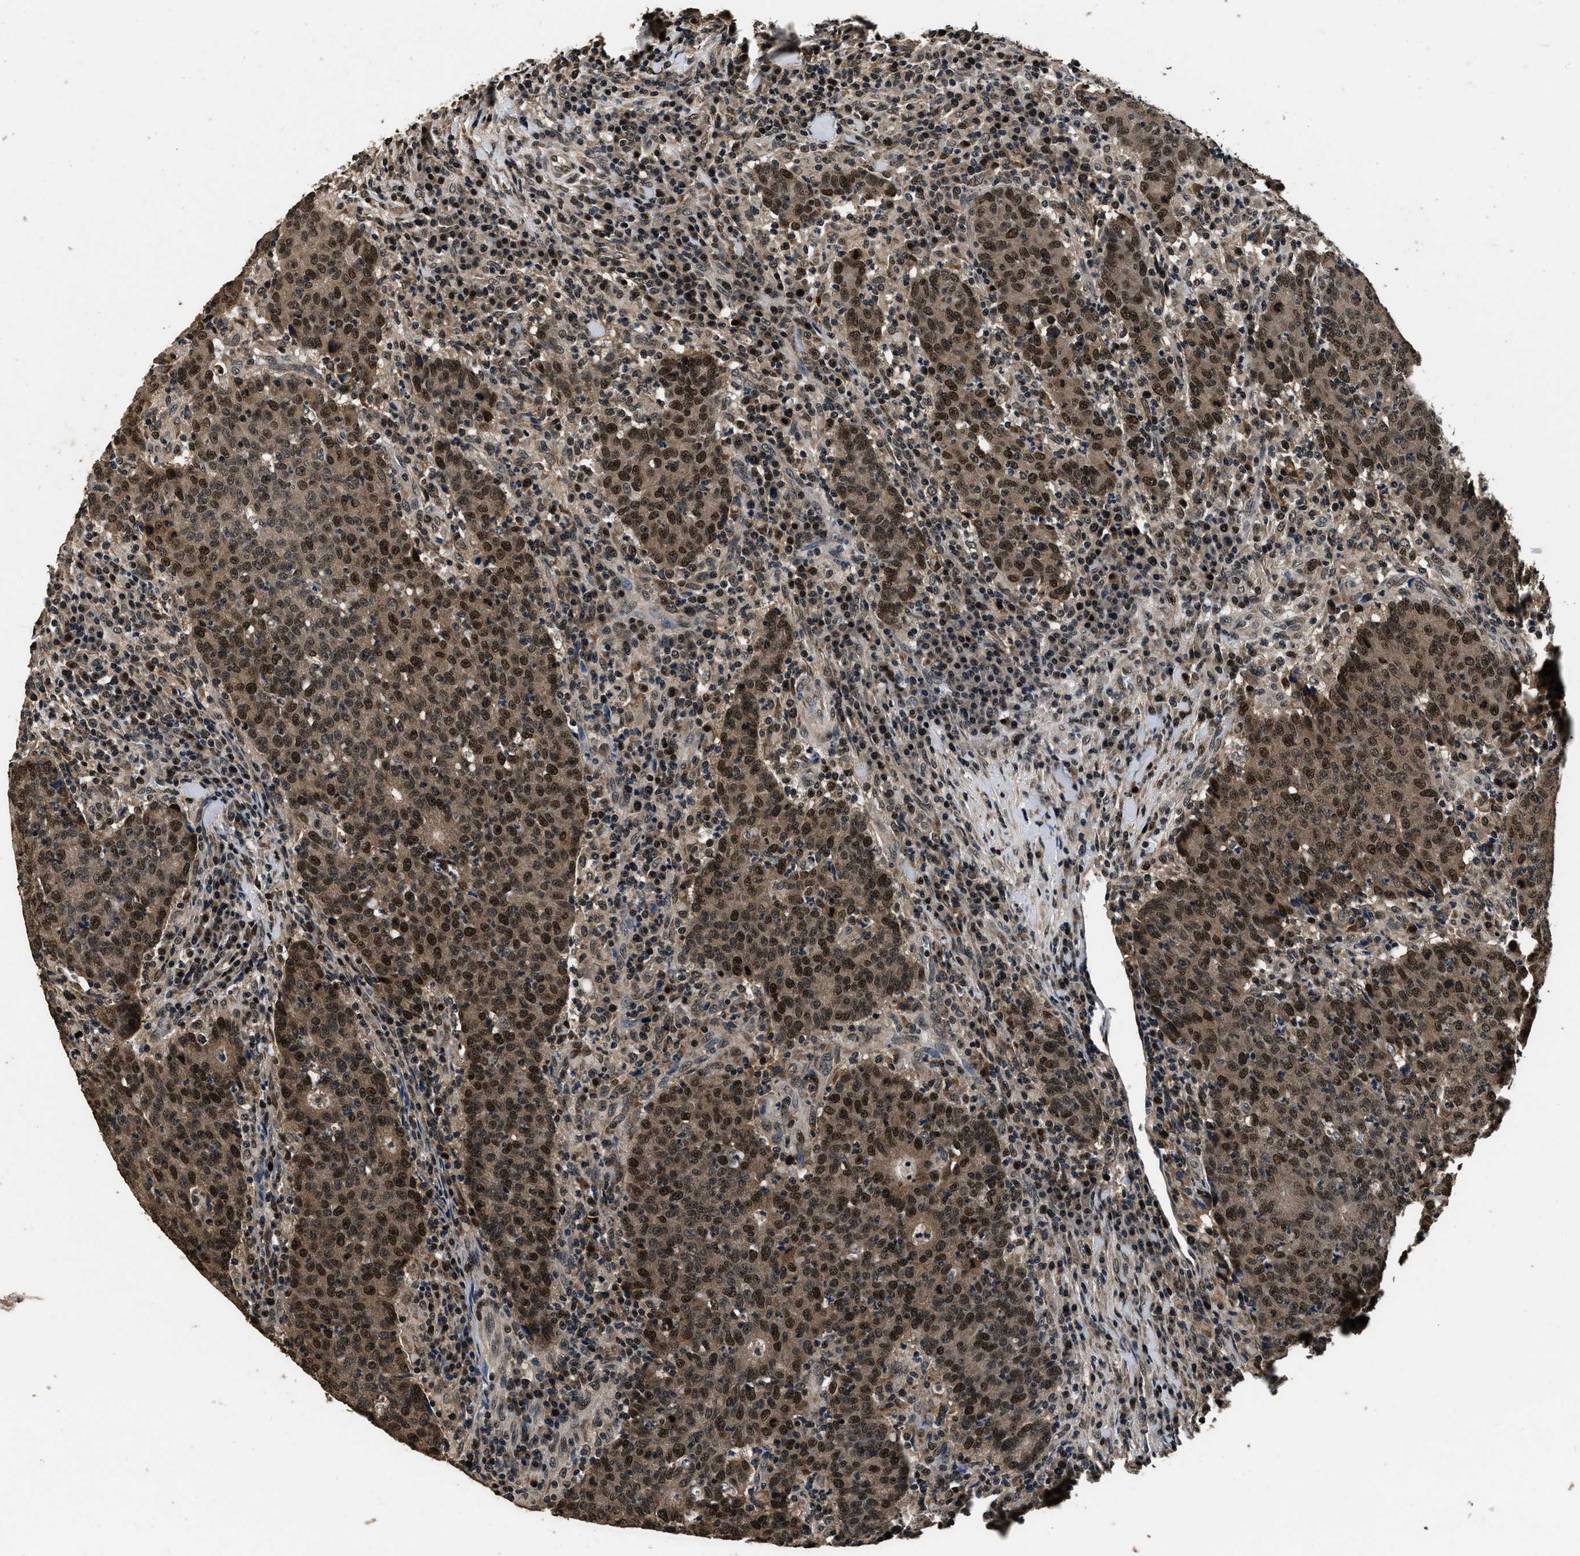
{"staining": {"intensity": "strong", "quantity": ">75%", "location": "nuclear"}, "tissue": "colorectal cancer", "cell_type": "Tumor cells", "image_type": "cancer", "snomed": [{"axis": "morphology", "description": "Adenocarcinoma, NOS"}, {"axis": "topography", "description": "Colon"}], "caption": "There is high levels of strong nuclear expression in tumor cells of colorectal cancer, as demonstrated by immunohistochemical staining (brown color).", "gene": "CSTF1", "patient": {"sex": "female", "age": 75}}